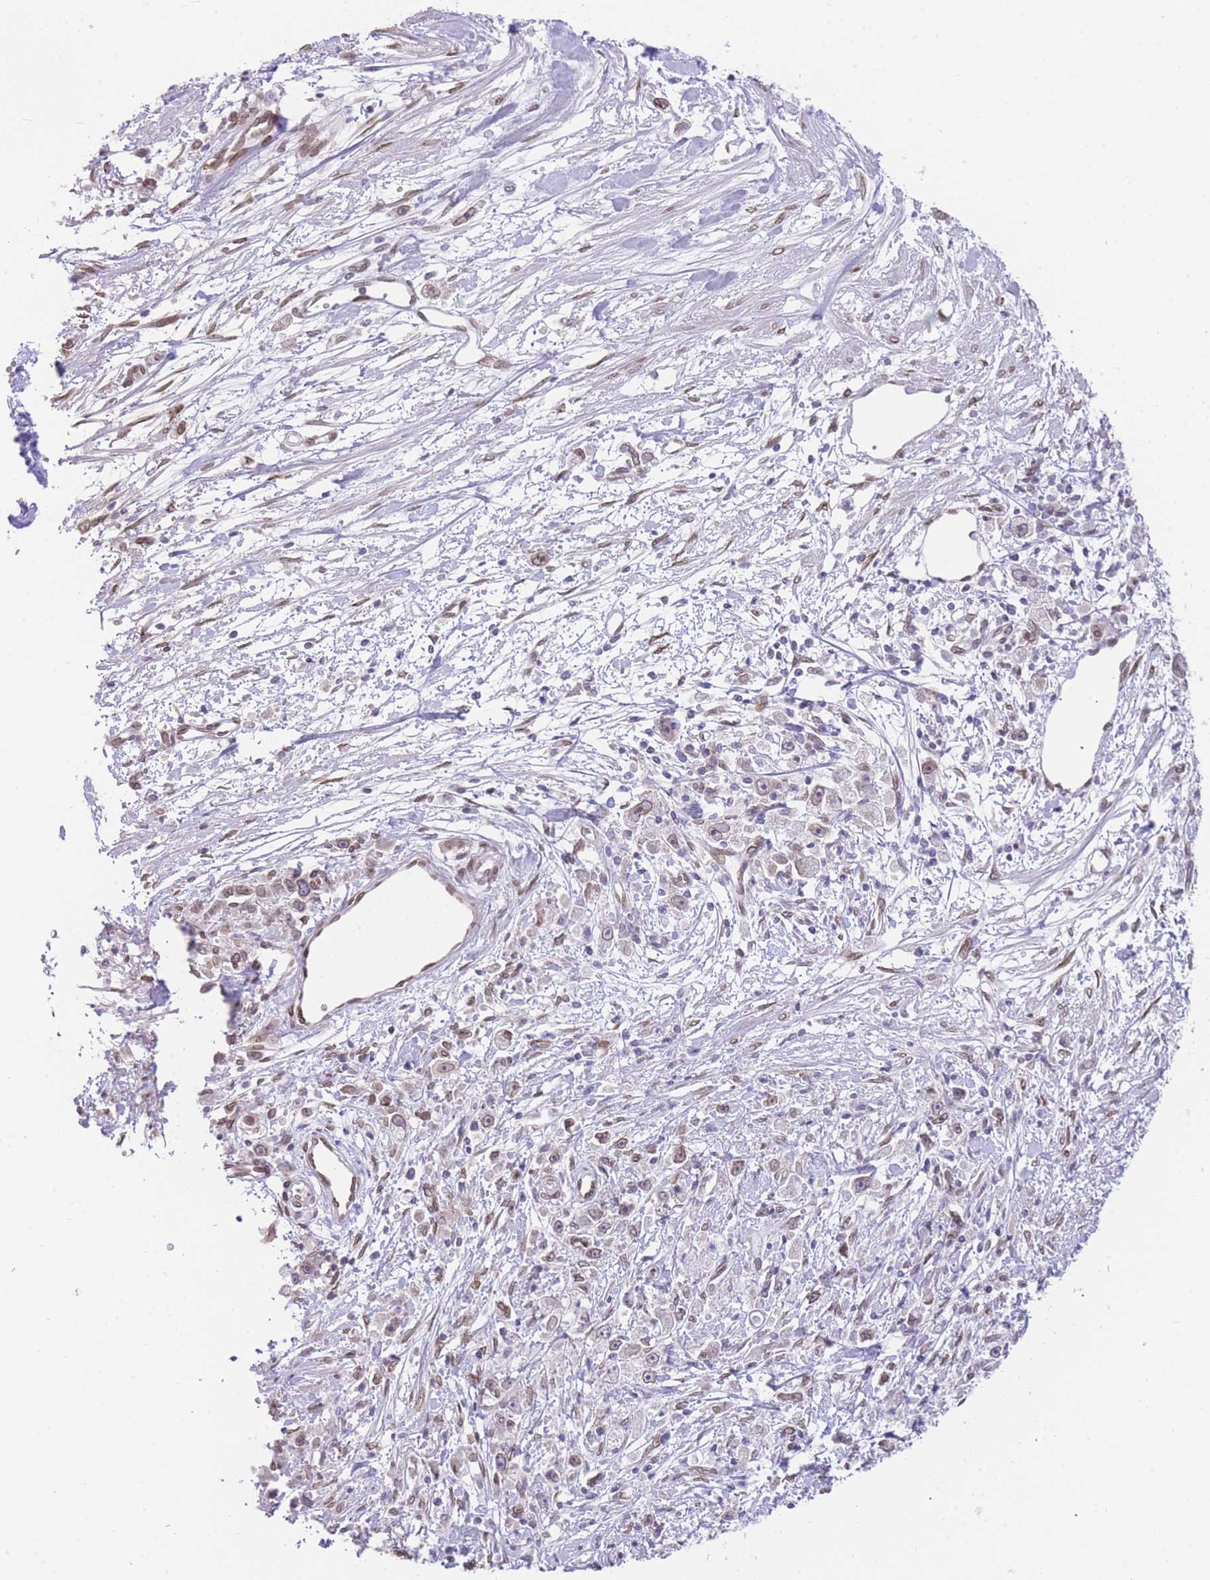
{"staining": {"intensity": "weak", "quantity": ">75%", "location": "cytoplasmic/membranous,nuclear"}, "tissue": "stomach cancer", "cell_type": "Tumor cells", "image_type": "cancer", "snomed": [{"axis": "morphology", "description": "Adenocarcinoma, NOS"}, {"axis": "topography", "description": "Stomach"}], "caption": "This is an image of IHC staining of adenocarcinoma (stomach), which shows weak expression in the cytoplasmic/membranous and nuclear of tumor cells.", "gene": "OR10AD1", "patient": {"sex": "female", "age": 59}}